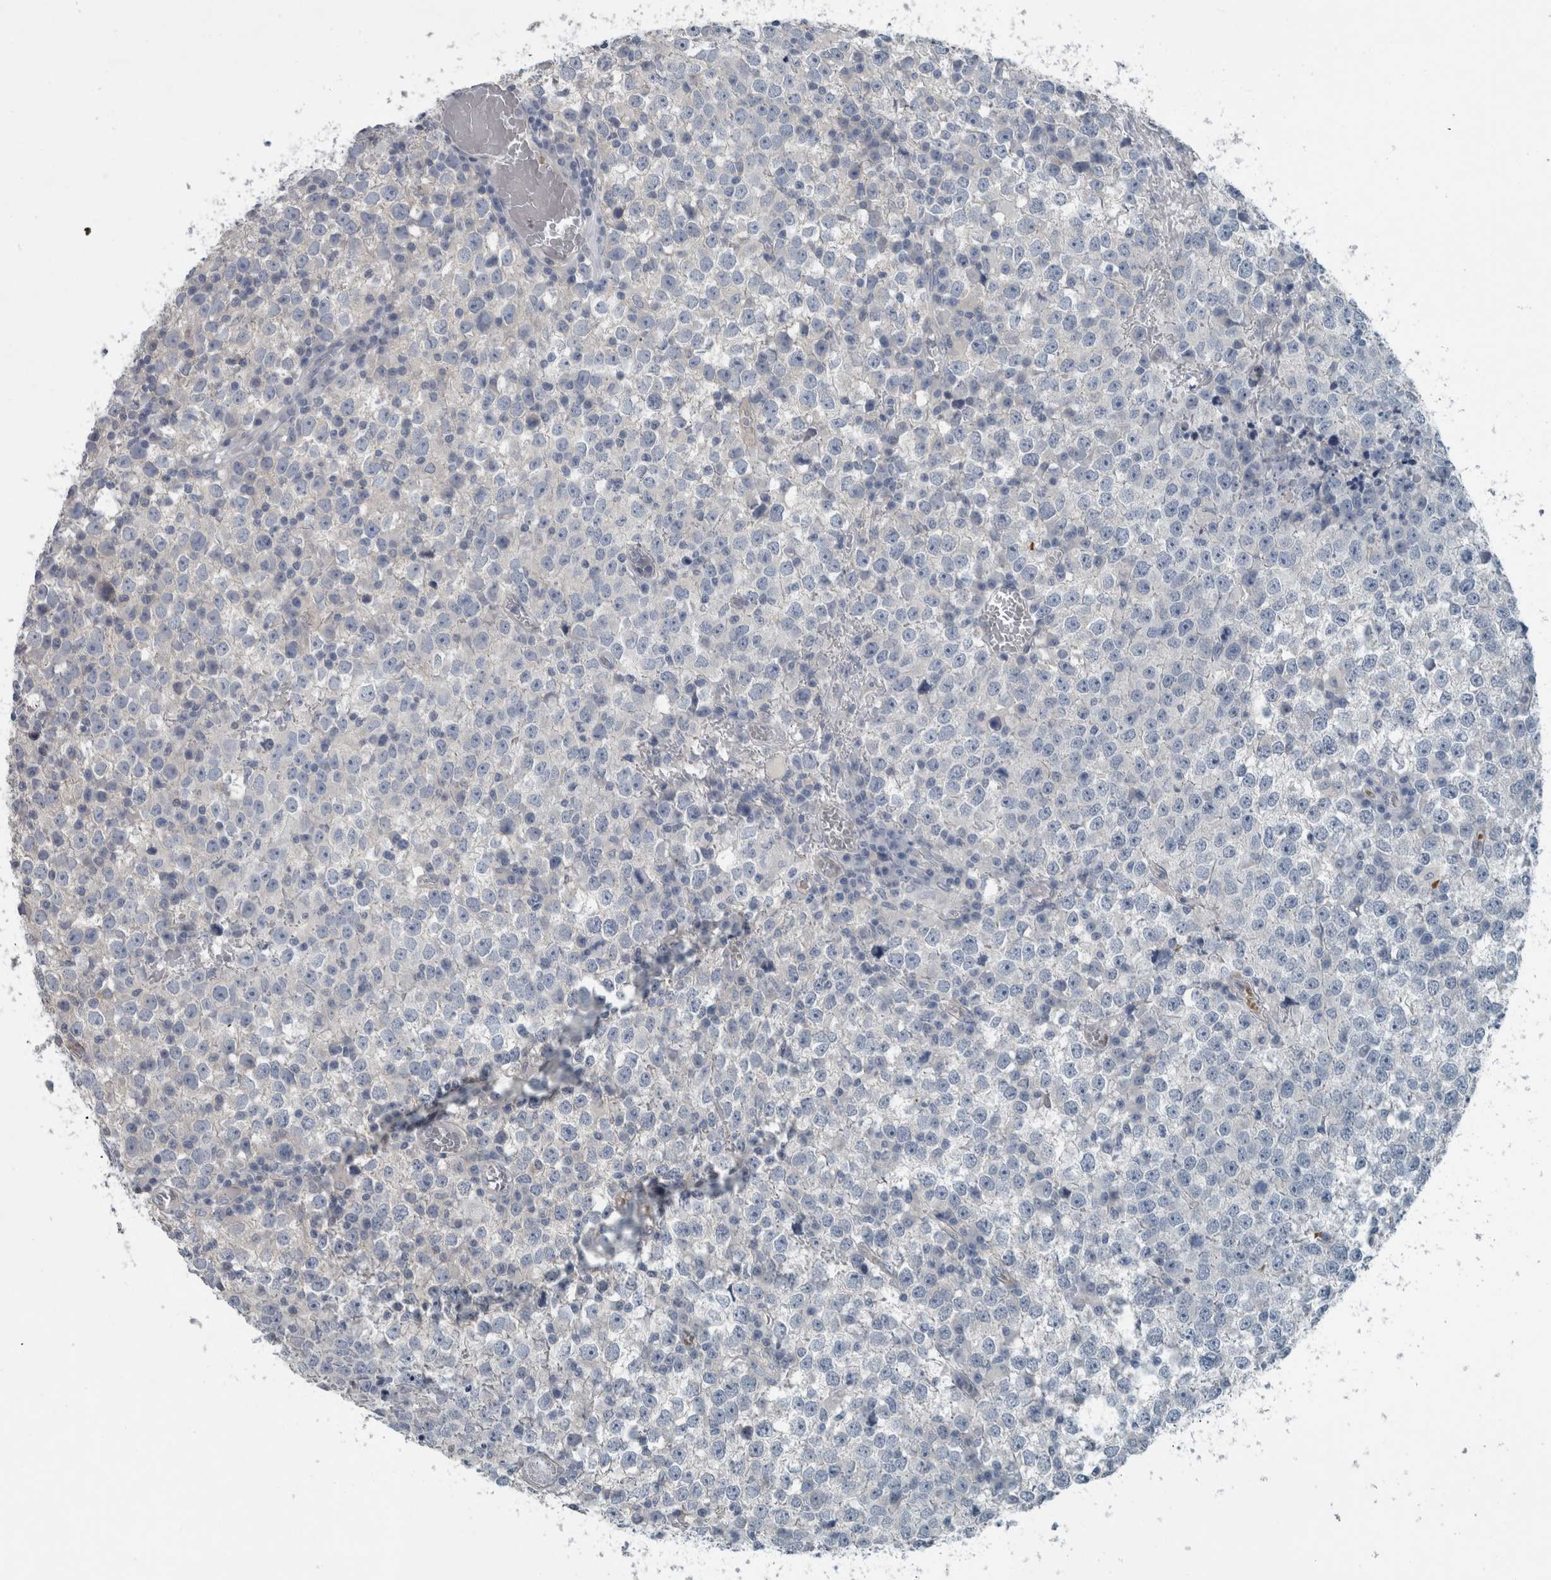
{"staining": {"intensity": "negative", "quantity": "none", "location": "none"}, "tissue": "testis cancer", "cell_type": "Tumor cells", "image_type": "cancer", "snomed": [{"axis": "morphology", "description": "Seminoma, NOS"}, {"axis": "topography", "description": "Testis"}], "caption": "A histopathology image of human testis cancer (seminoma) is negative for staining in tumor cells. (DAB (3,3'-diaminobenzidine) IHC with hematoxylin counter stain).", "gene": "SH3GL2", "patient": {"sex": "male", "age": 65}}